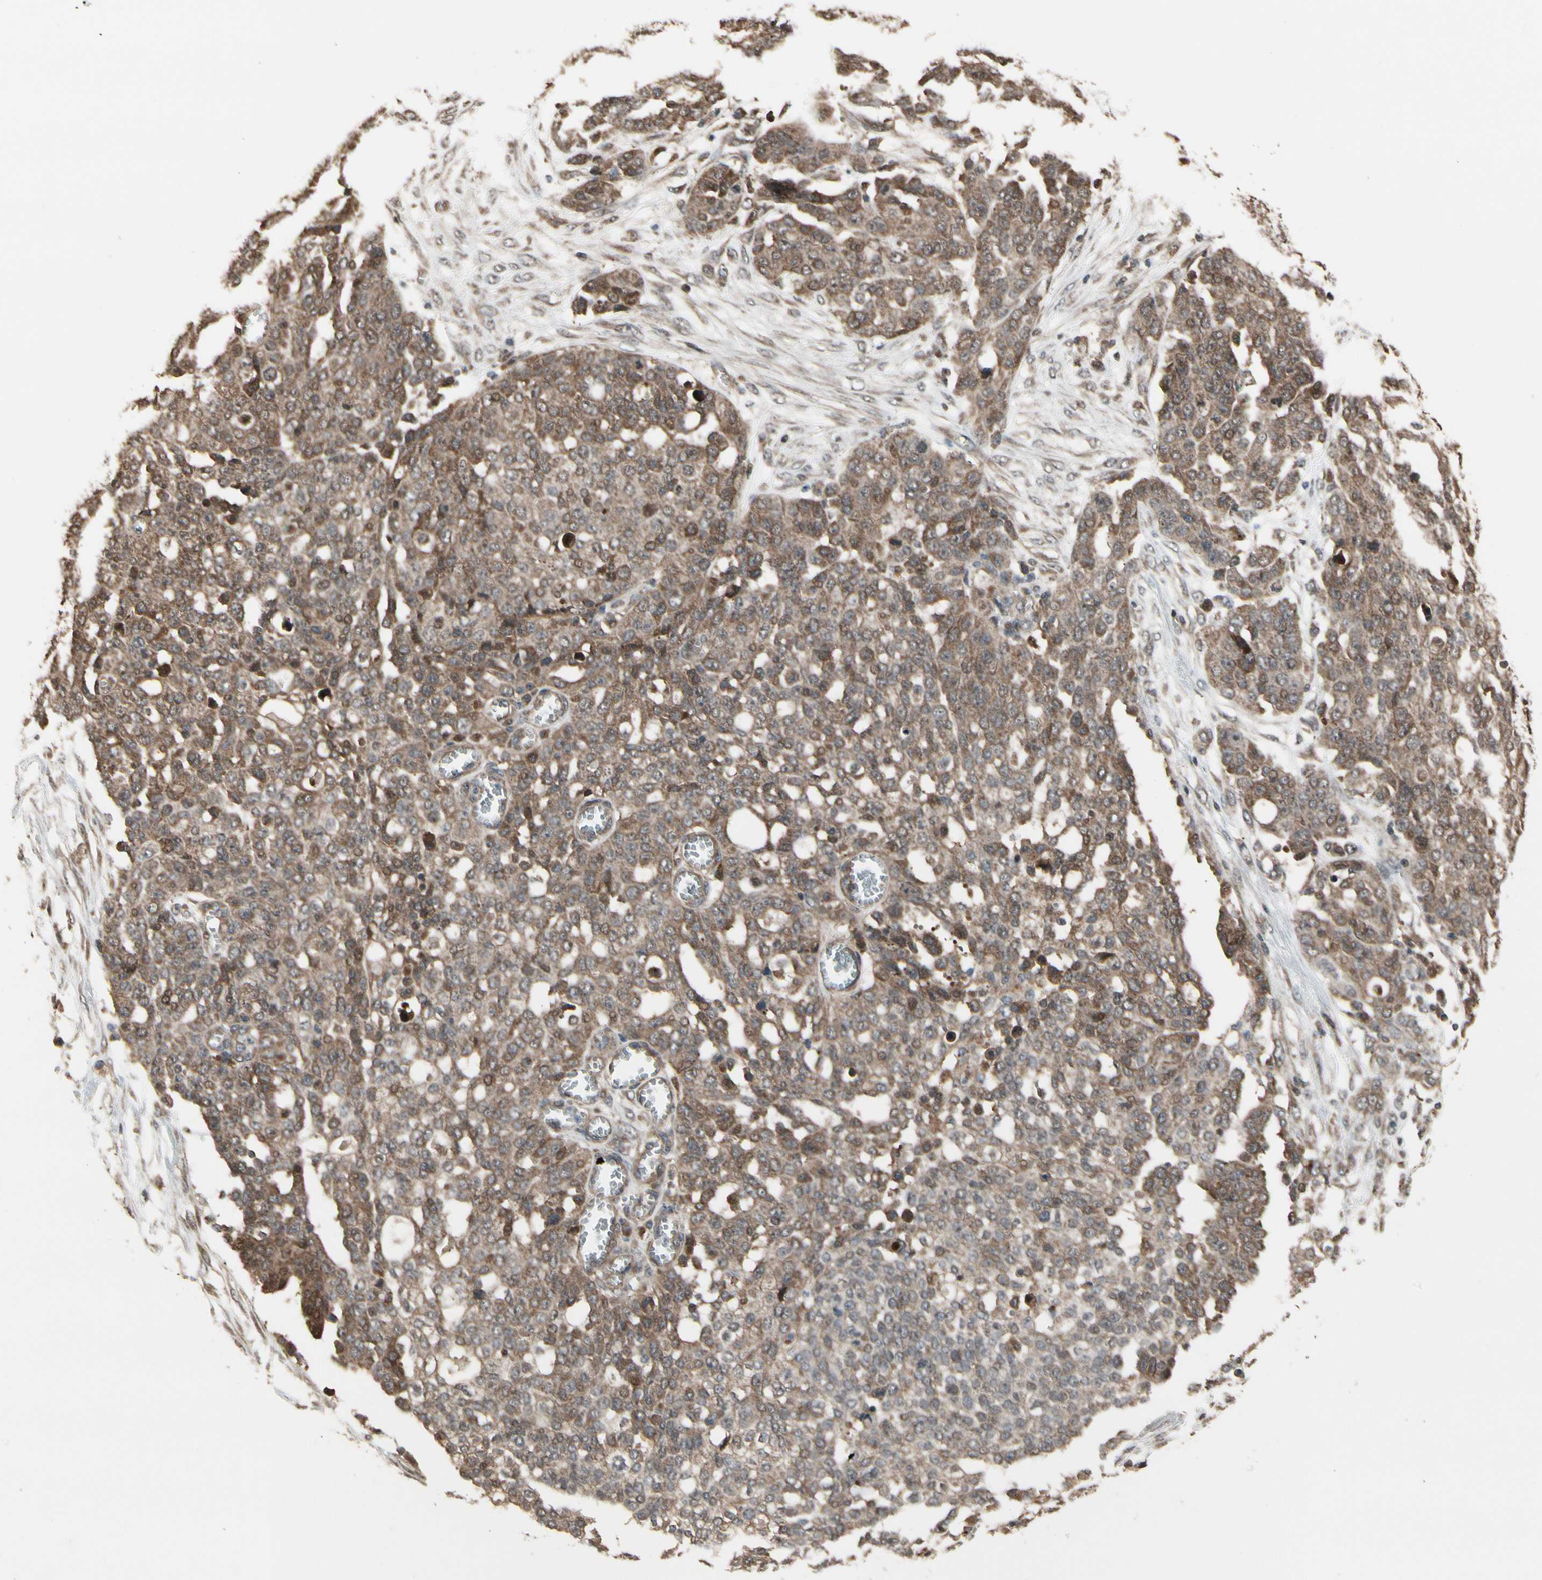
{"staining": {"intensity": "moderate", "quantity": "25%-75%", "location": "cytoplasmic/membranous"}, "tissue": "ovarian cancer", "cell_type": "Tumor cells", "image_type": "cancer", "snomed": [{"axis": "morphology", "description": "Cystadenocarcinoma, serous, NOS"}, {"axis": "topography", "description": "Soft tissue"}, {"axis": "topography", "description": "Ovary"}], "caption": "Serous cystadenocarcinoma (ovarian) stained with a brown dye shows moderate cytoplasmic/membranous positive expression in approximately 25%-75% of tumor cells.", "gene": "CSF1R", "patient": {"sex": "female", "age": 57}}